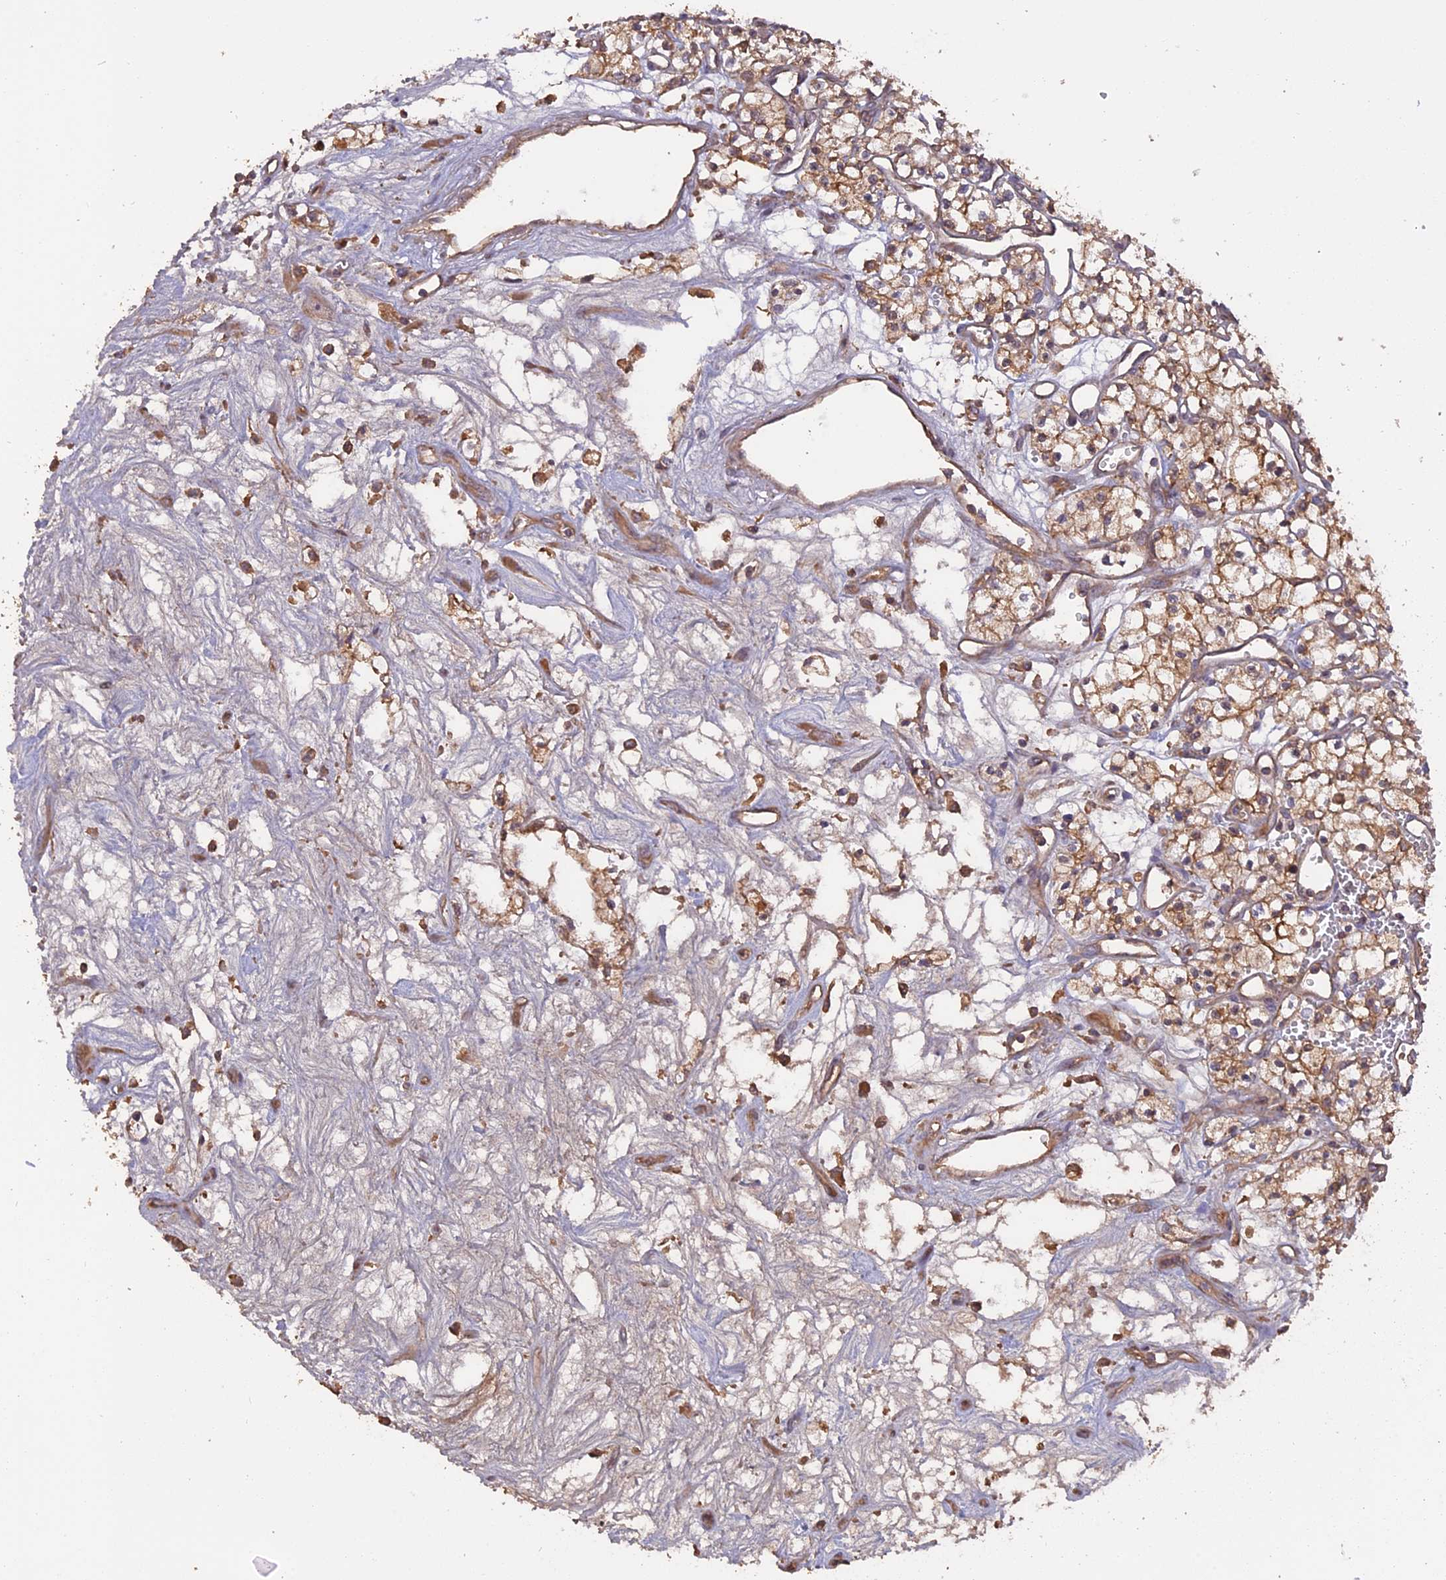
{"staining": {"intensity": "moderate", "quantity": ">75%", "location": "cytoplasmic/membranous"}, "tissue": "renal cancer", "cell_type": "Tumor cells", "image_type": "cancer", "snomed": [{"axis": "morphology", "description": "Adenocarcinoma, NOS"}, {"axis": "topography", "description": "Kidney"}], "caption": "Immunohistochemistry (IHC) micrograph of renal cancer stained for a protein (brown), which reveals medium levels of moderate cytoplasmic/membranous staining in about >75% of tumor cells.", "gene": "RASAL1", "patient": {"sex": "male", "age": 59}}